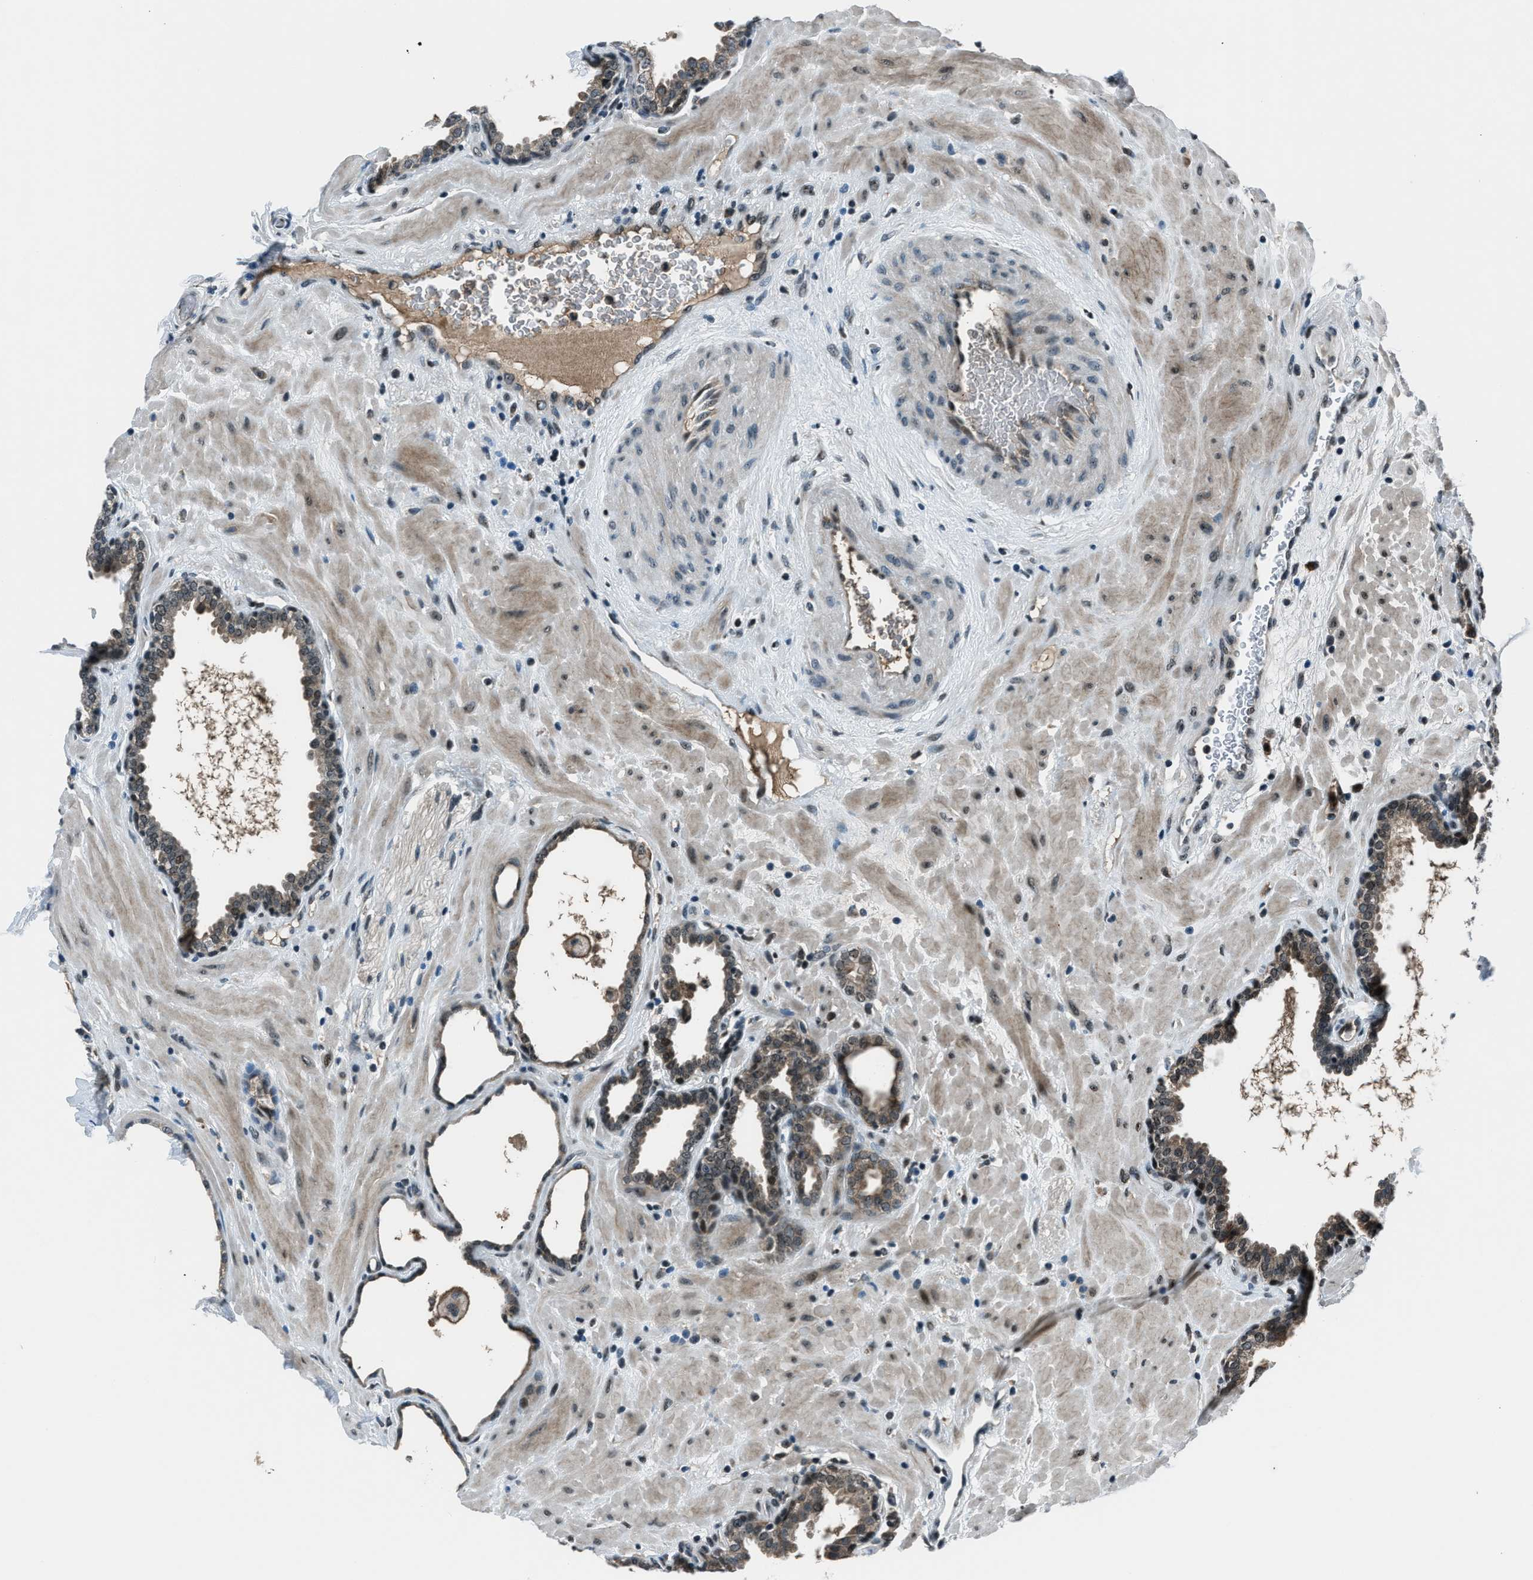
{"staining": {"intensity": "moderate", "quantity": "25%-75%", "location": "cytoplasmic/membranous,nuclear"}, "tissue": "prostate", "cell_type": "Glandular cells", "image_type": "normal", "snomed": [{"axis": "morphology", "description": "Normal tissue, NOS"}, {"axis": "topography", "description": "Prostate"}], "caption": "Protein staining reveals moderate cytoplasmic/membranous,nuclear staining in approximately 25%-75% of glandular cells in normal prostate.", "gene": "ACTL9", "patient": {"sex": "male", "age": 51}}